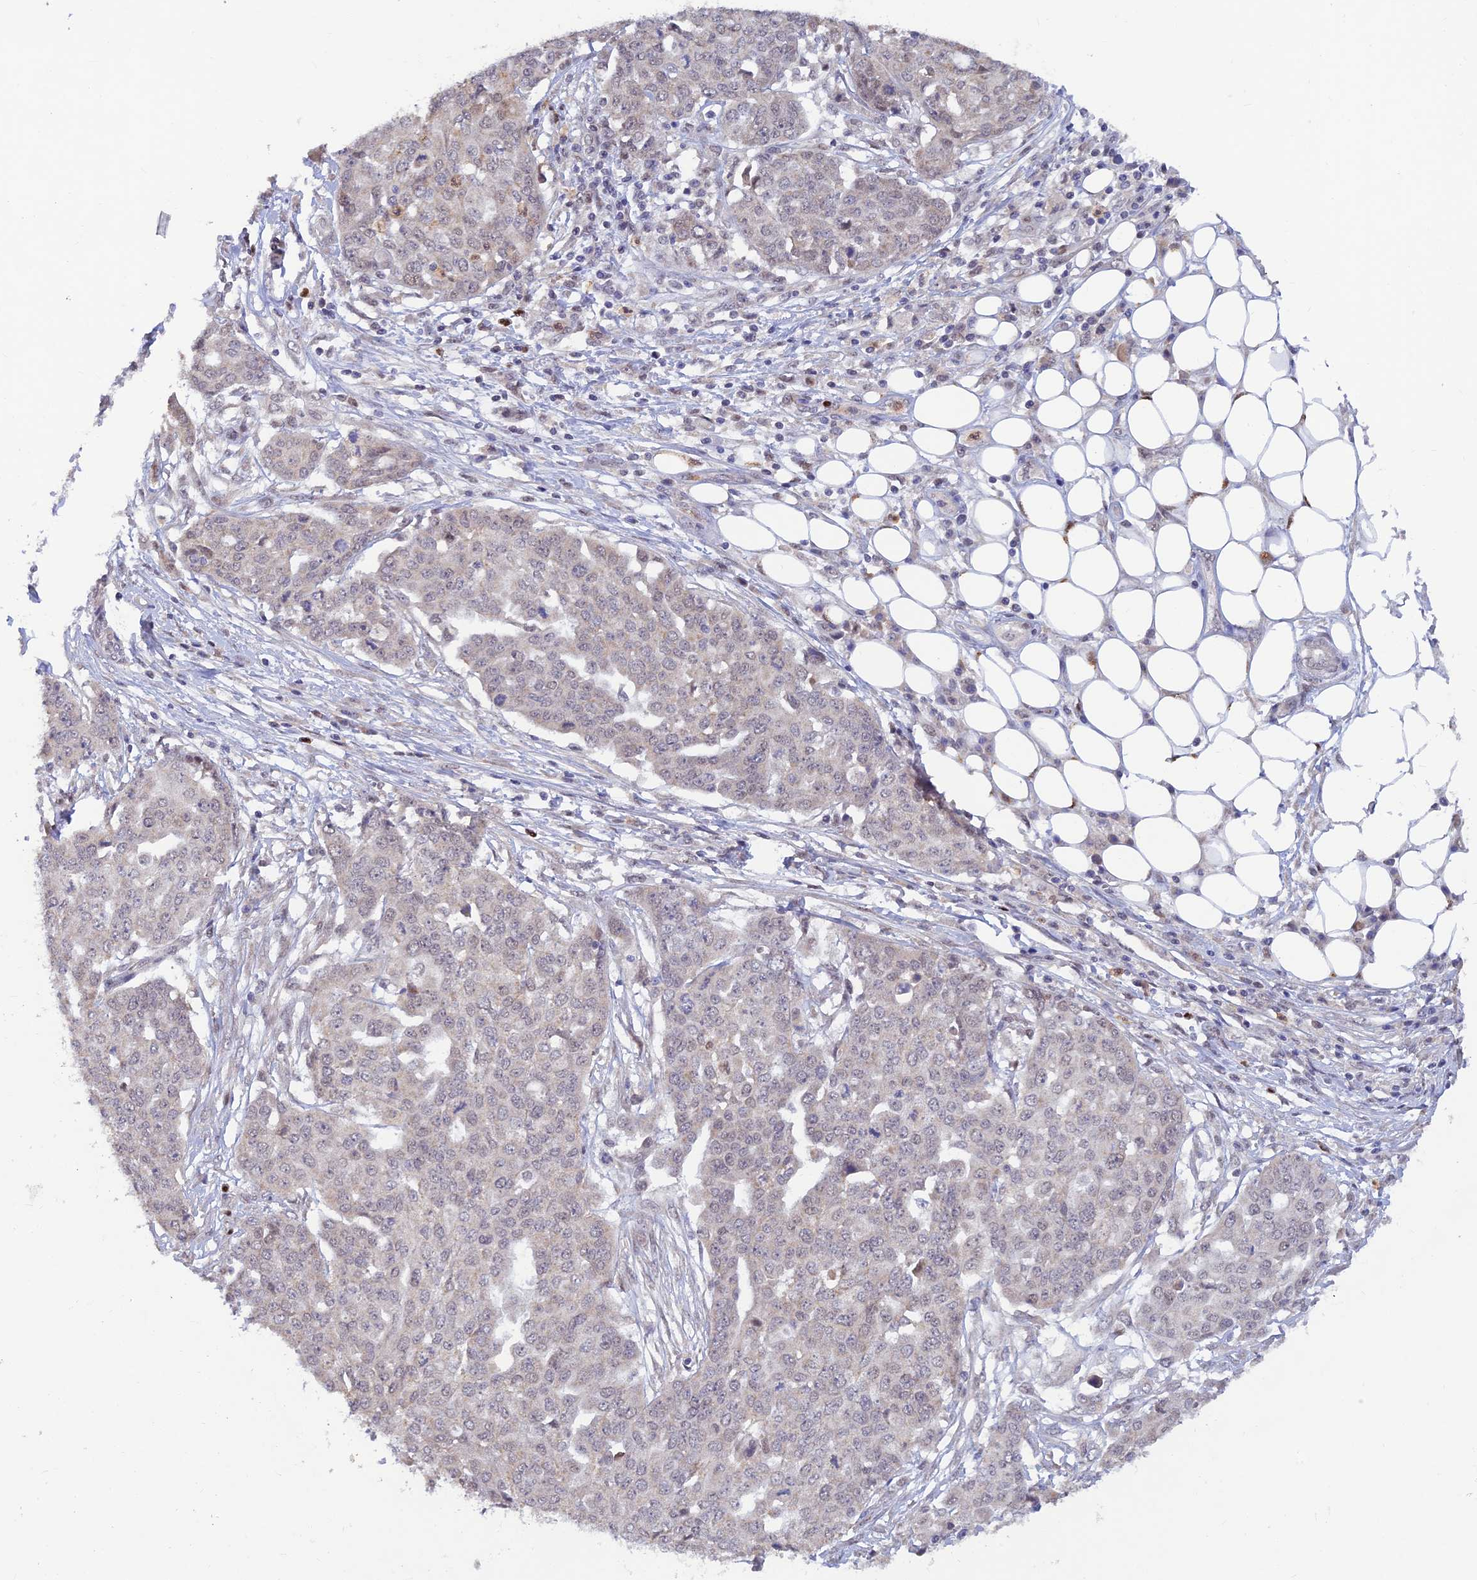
{"staining": {"intensity": "weak", "quantity": "<25%", "location": "nuclear"}, "tissue": "ovarian cancer", "cell_type": "Tumor cells", "image_type": "cancer", "snomed": [{"axis": "morphology", "description": "Cystadenocarcinoma, serous, NOS"}, {"axis": "topography", "description": "Soft tissue"}, {"axis": "topography", "description": "Ovary"}], "caption": "Tumor cells are negative for protein expression in human serous cystadenocarcinoma (ovarian).", "gene": "FASTKD5", "patient": {"sex": "female", "age": 57}}